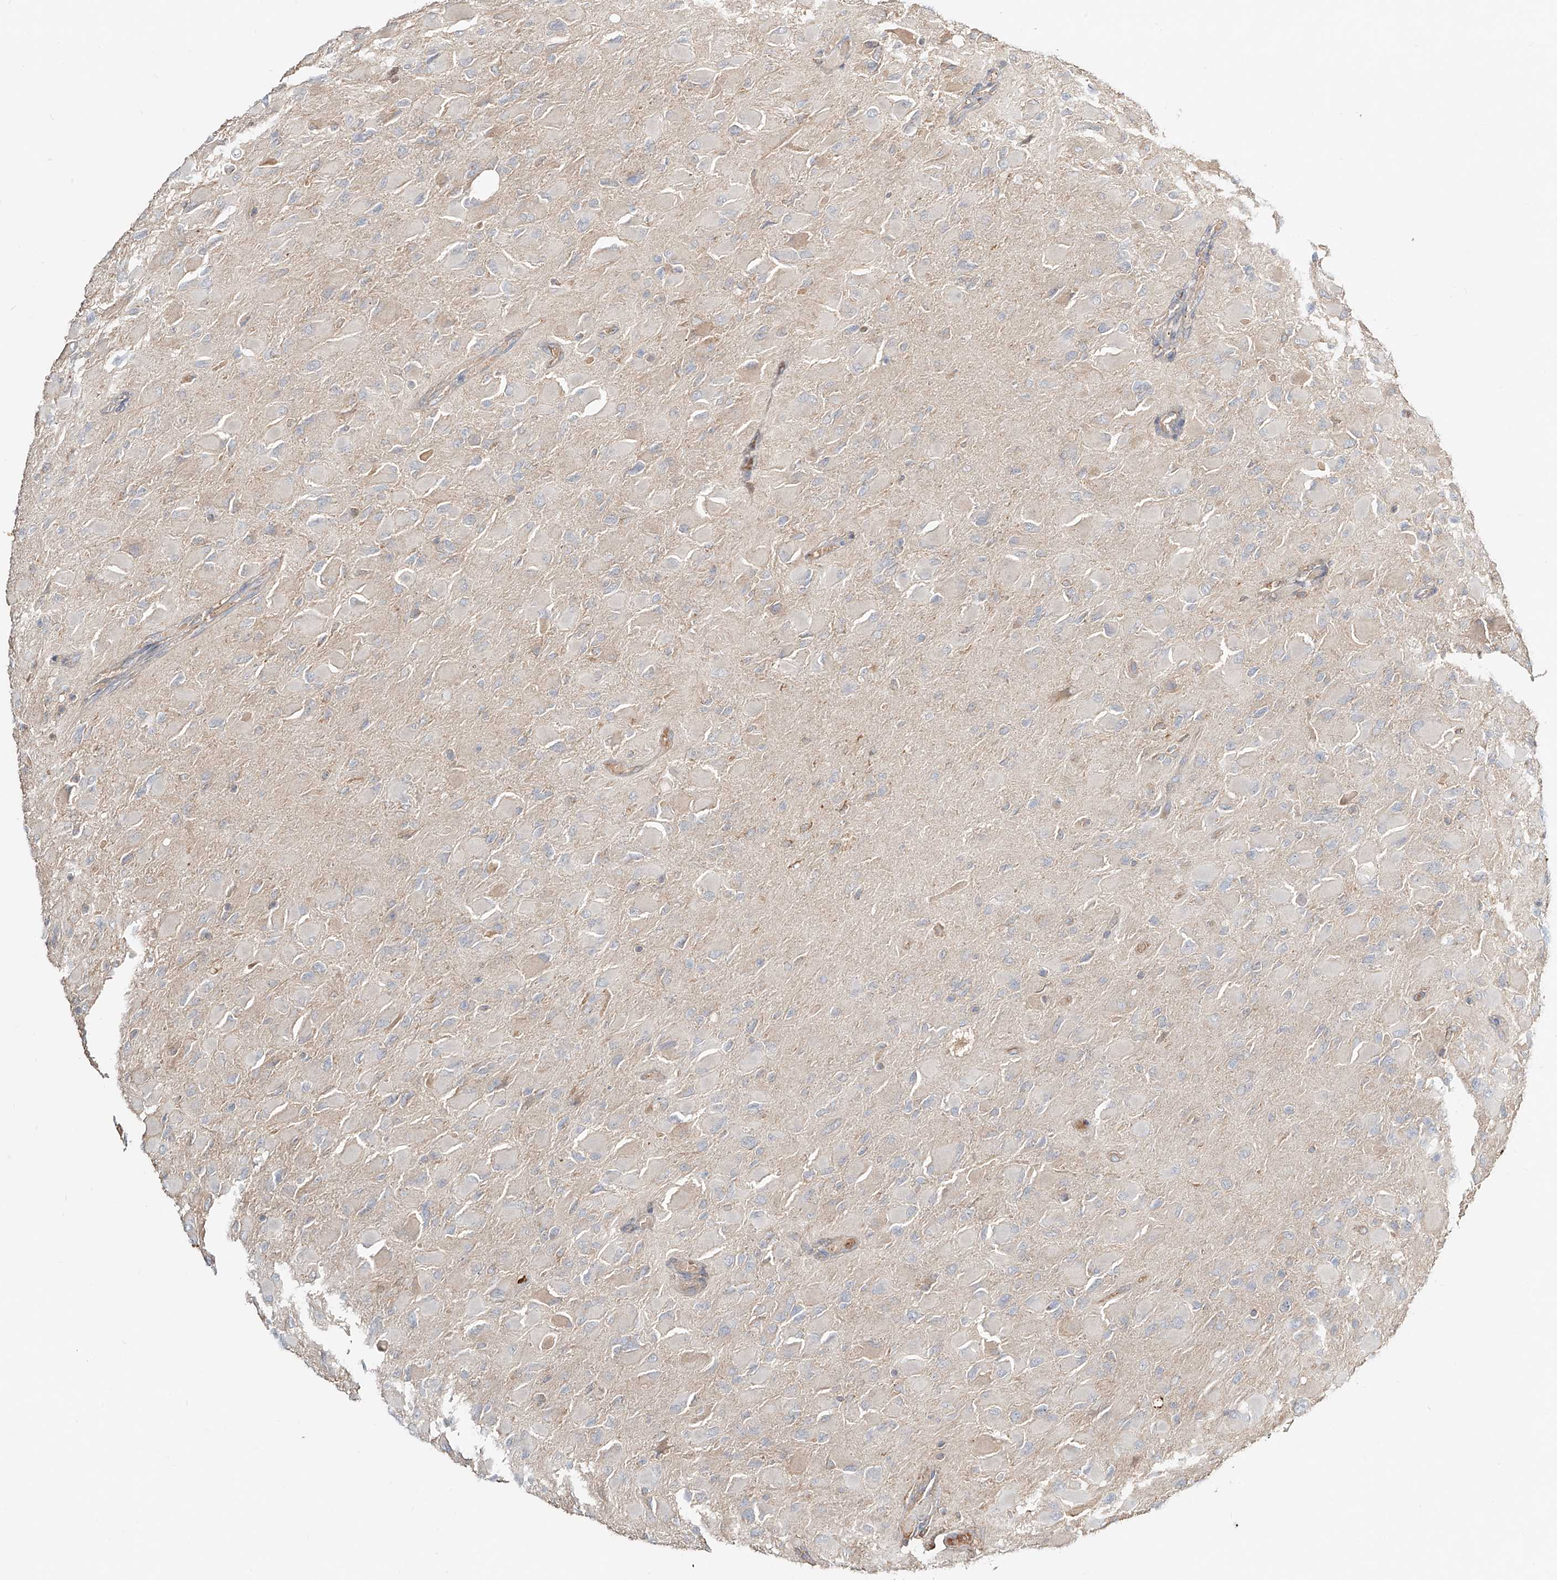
{"staining": {"intensity": "negative", "quantity": "none", "location": "none"}, "tissue": "glioma", "cell_type": "Tumor cells", "image_type": "cancer", "snomed": [{"axis": "morphology", "description": "Glioma, malignant, High grade"}, {"axis": "topography", "description": "Cerebral cortex"}], "caption": "Immunohistochemistry (IHC) of human malignant glioma (high-grade) displays no positivity in tumor cells.", "gene": "ERO1A", "patient": {"sex": "female", "age": 36}}